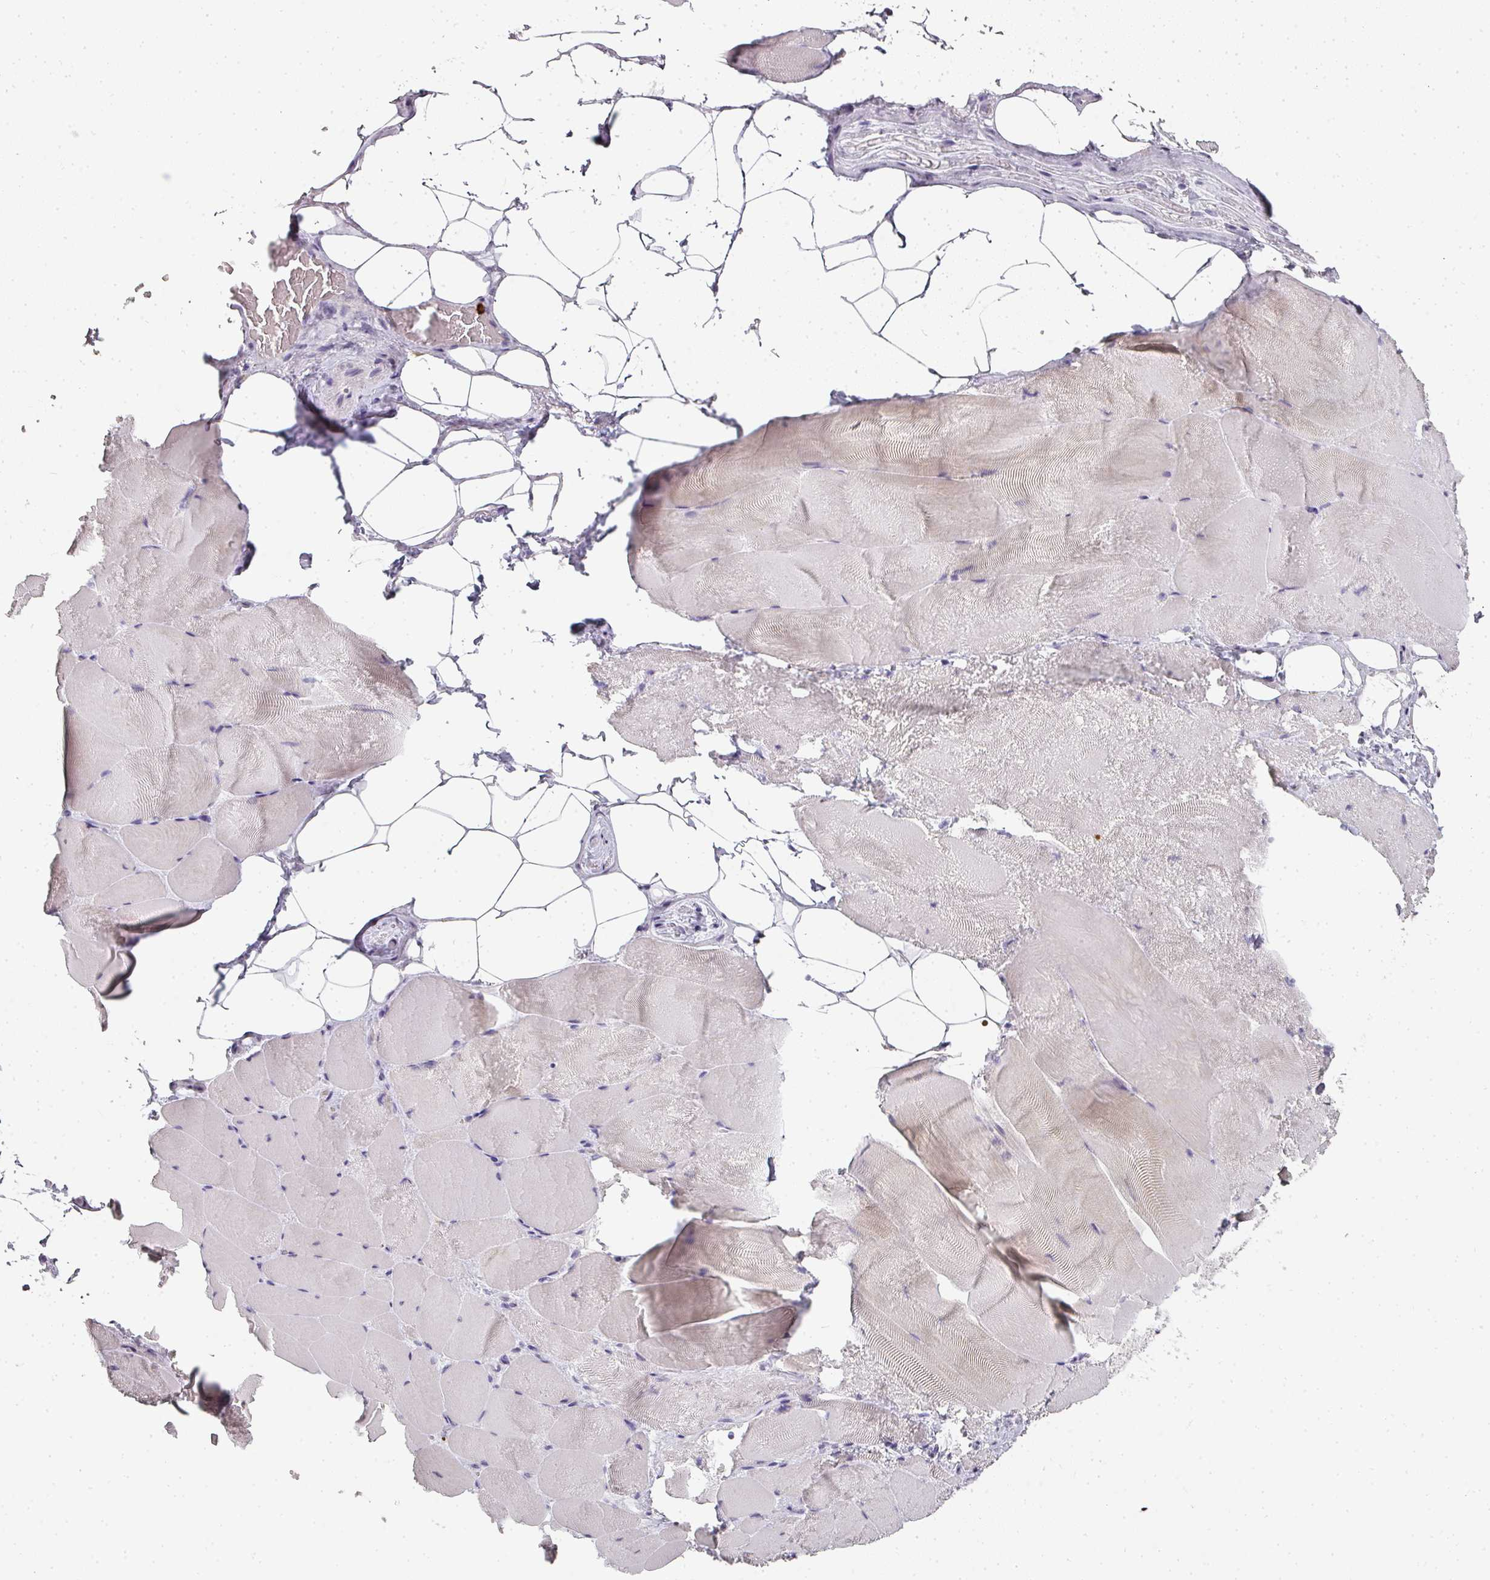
{"staining": {"intensity": "weak", "quantity": "<25%", "location": "cytoplasmic/membranous"}, "tissue": "skeletal muscle", "cell_type": "Myocytes", "image_type": "normal", "snomed": [{"axis": "morphology", "description": "Normal tissue, NOS"}, {"axis": "topography", "description": "Skeletal muscle"}], "caption": "This is a image of immunohistochemistry staining of normal skeletal muscle, which shows no expression in myocytes. Nuclei are stained in blue.", "gene": "CAMP", "patient": {"sex": "female", "age": 64}}